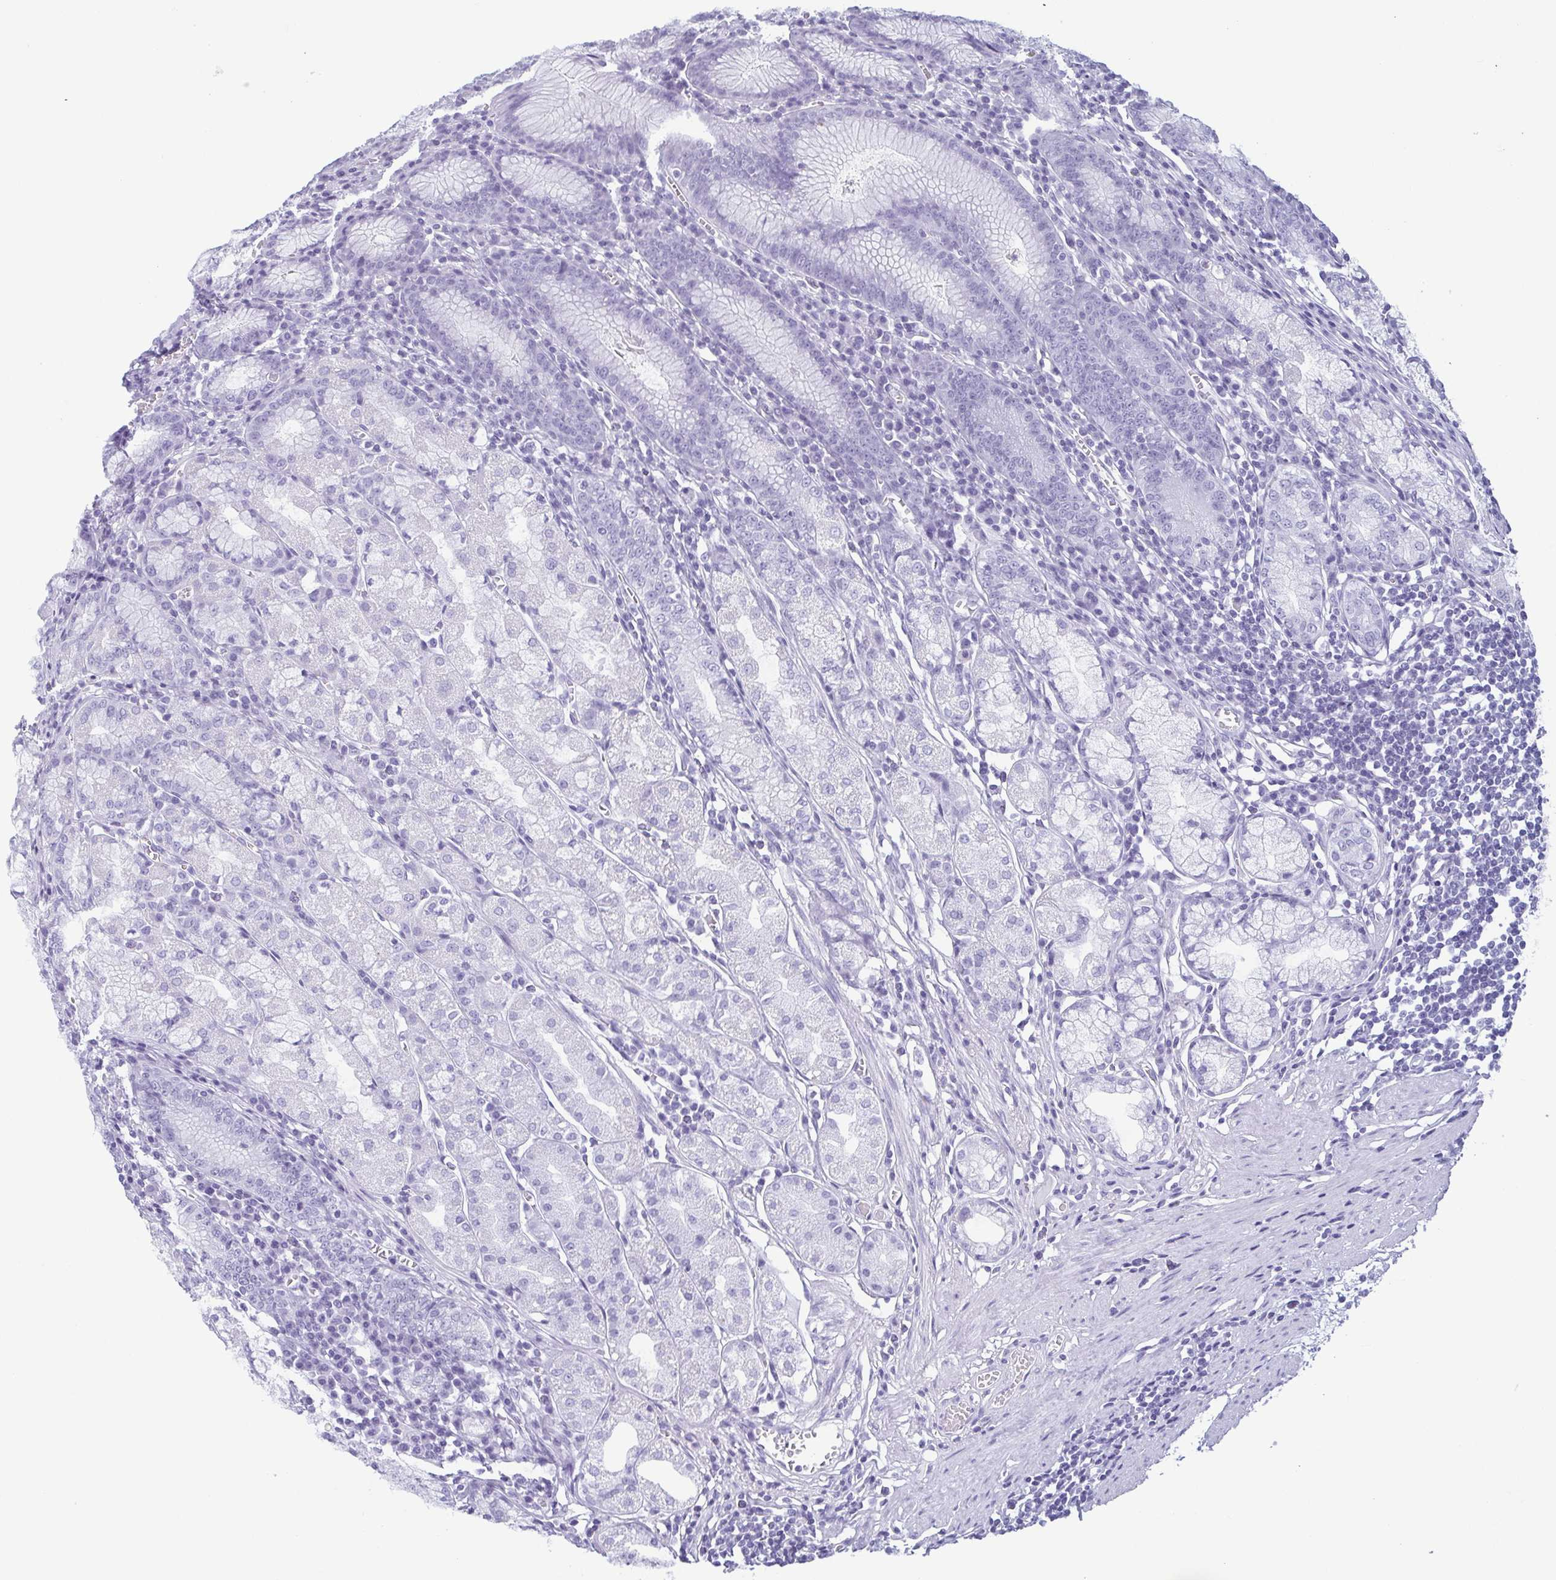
{"staining": {"intensity": "negative", "quantity": "none", "location": "none"}, "tissue": "stomach", "cell_type": "Glandular cells", "image_type": "normal", "snomed": [{"axis": "morphology", "description": "Normal tissue, NOS"}, {"axis": "topography", "description": "Stomach"}], "caption": "The immunohistochemistry photomicrograph has no significant positivity in glandular cells of stomach. (DAB immunohistochemistry with hematoxylin counter stain).", "gene": "ECM1", "patient": {"sex": "male", "age": 55}}